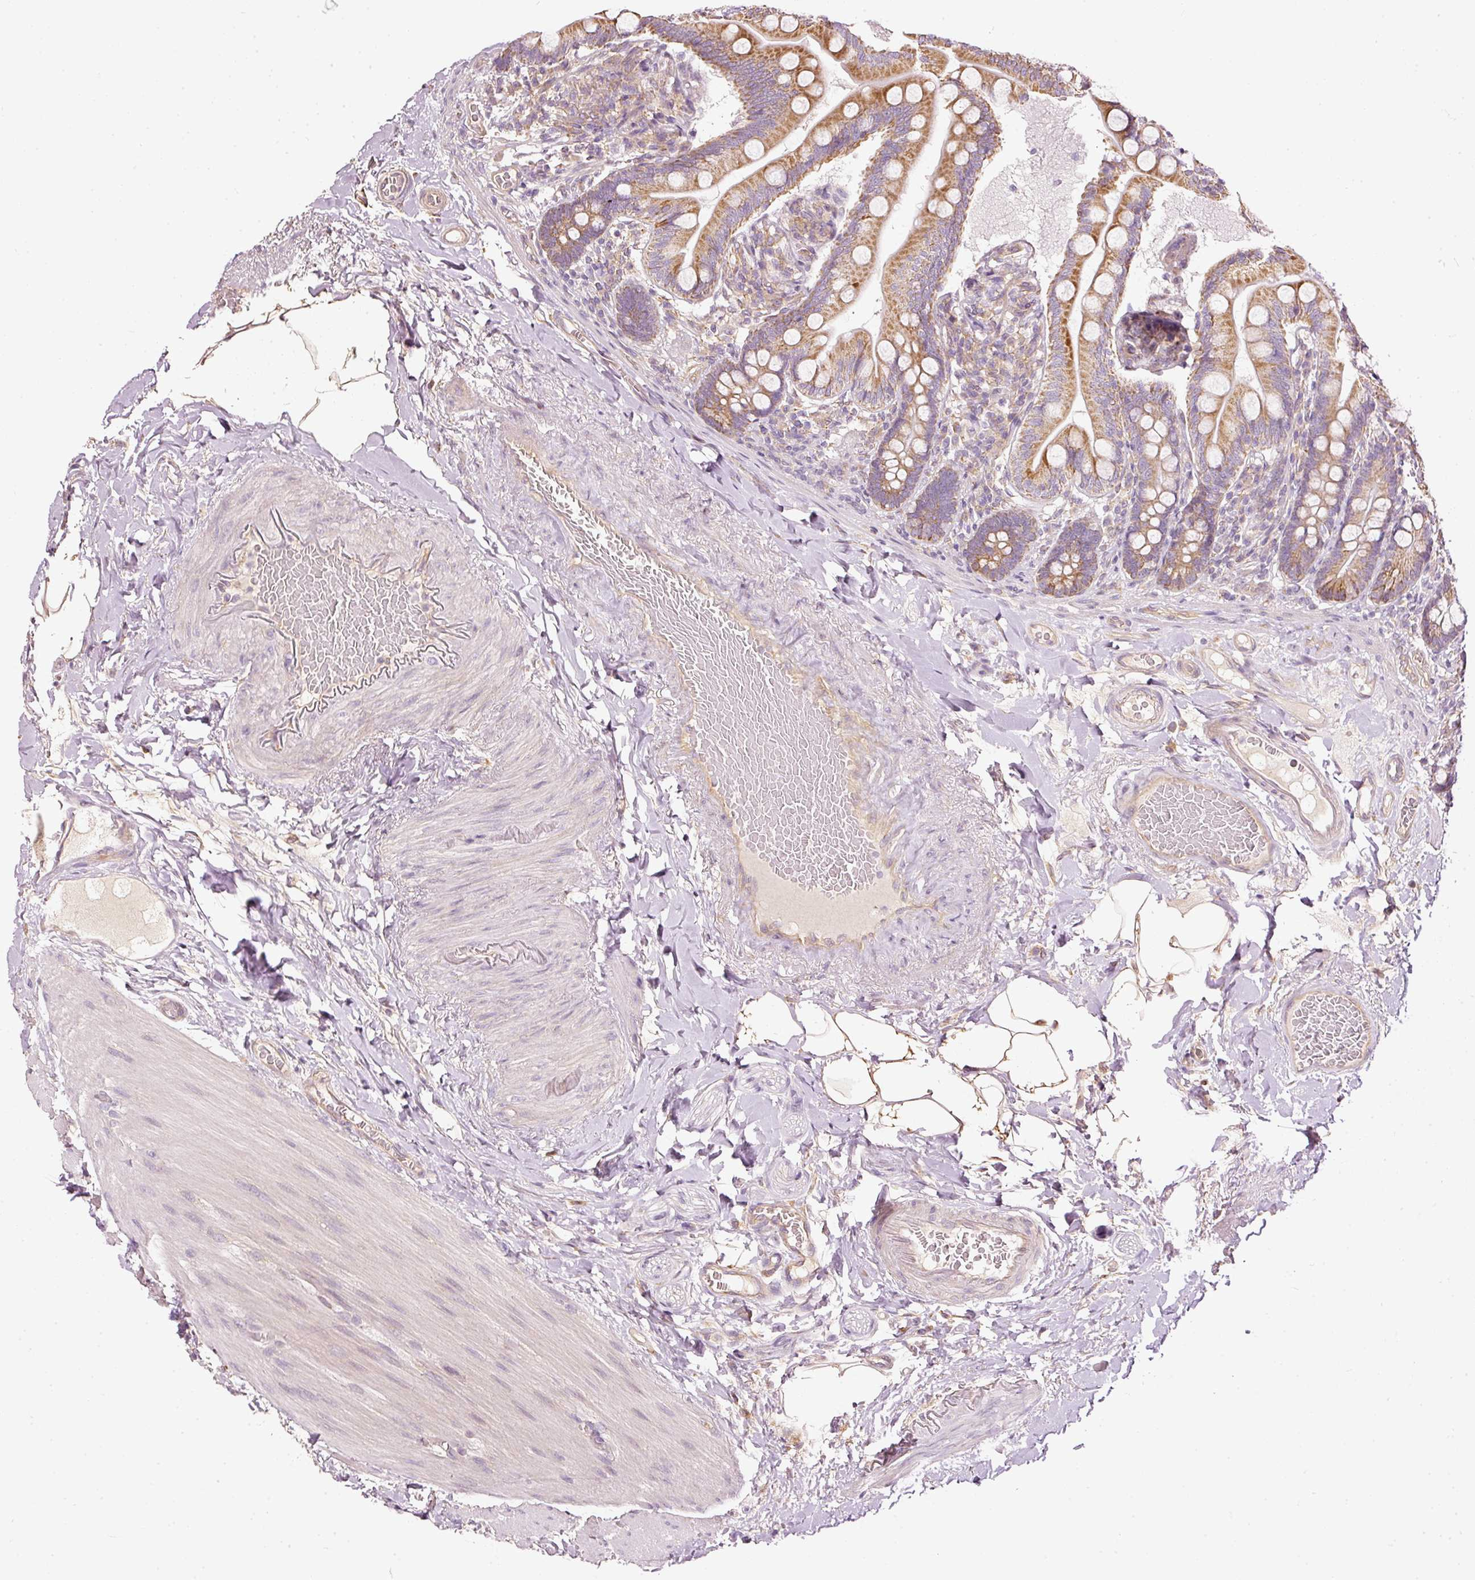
{"staining": {"intensity": "strong", "quantity": ">75%", "location": "cytoplasmic/membranous"}, "tissue": "small intestine", "cell_type": "Glandular cells", "image_type": "normal", "snomed": [{"axis": "morphology", "description": "Normal tissue, NOS"}, {"axis": "topography", "description": "Small intestine"}], "caption": "Immunohistochemical staining of unremarkable human small intestine exhibits strong cytoplasmic/membranous protein staining in about >75% of glandular cells. Nuclei are stained in blue.", "gene": "PAQR9", "patient": {"sex": "female", "age": 64}}